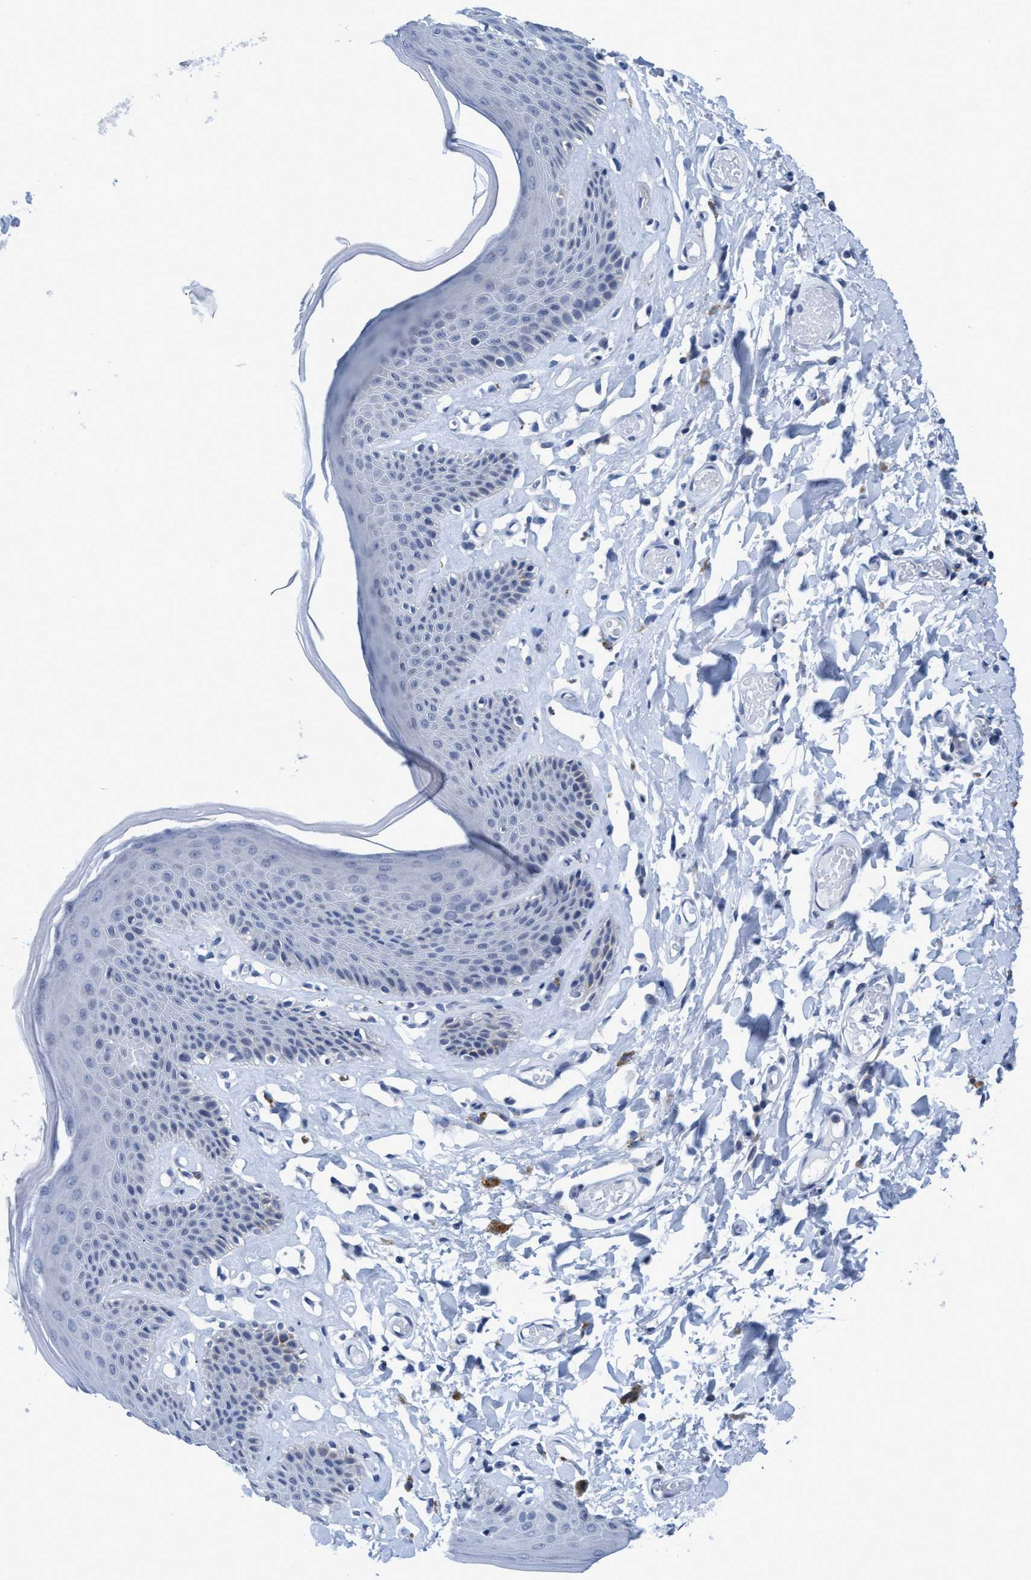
{"staining": {"intensity": "weak", "quantity": "<25%", "location": "cytoplasmic/membranous"}, "tissue": "skin", "cell_type": "Epidermal cells", "image_type": "normal", "snomed": [{"axis": "morphology", "description": "Normal tissue, NOS"}, {"axis": "topography", "description": "Vulva"}], "caption": "A micrograph of skin stained for a protein reveals no brown staining in epidermal cells. The staining was performed using DAB (3,3'-diaminobenzidine) to visualize the protein expression in brown, while the nuclei were stained in blue with hematoxylin (Magnification: 20x).", "gene": "DNAI1", "patient": {"sex": "female", "age": 73}}